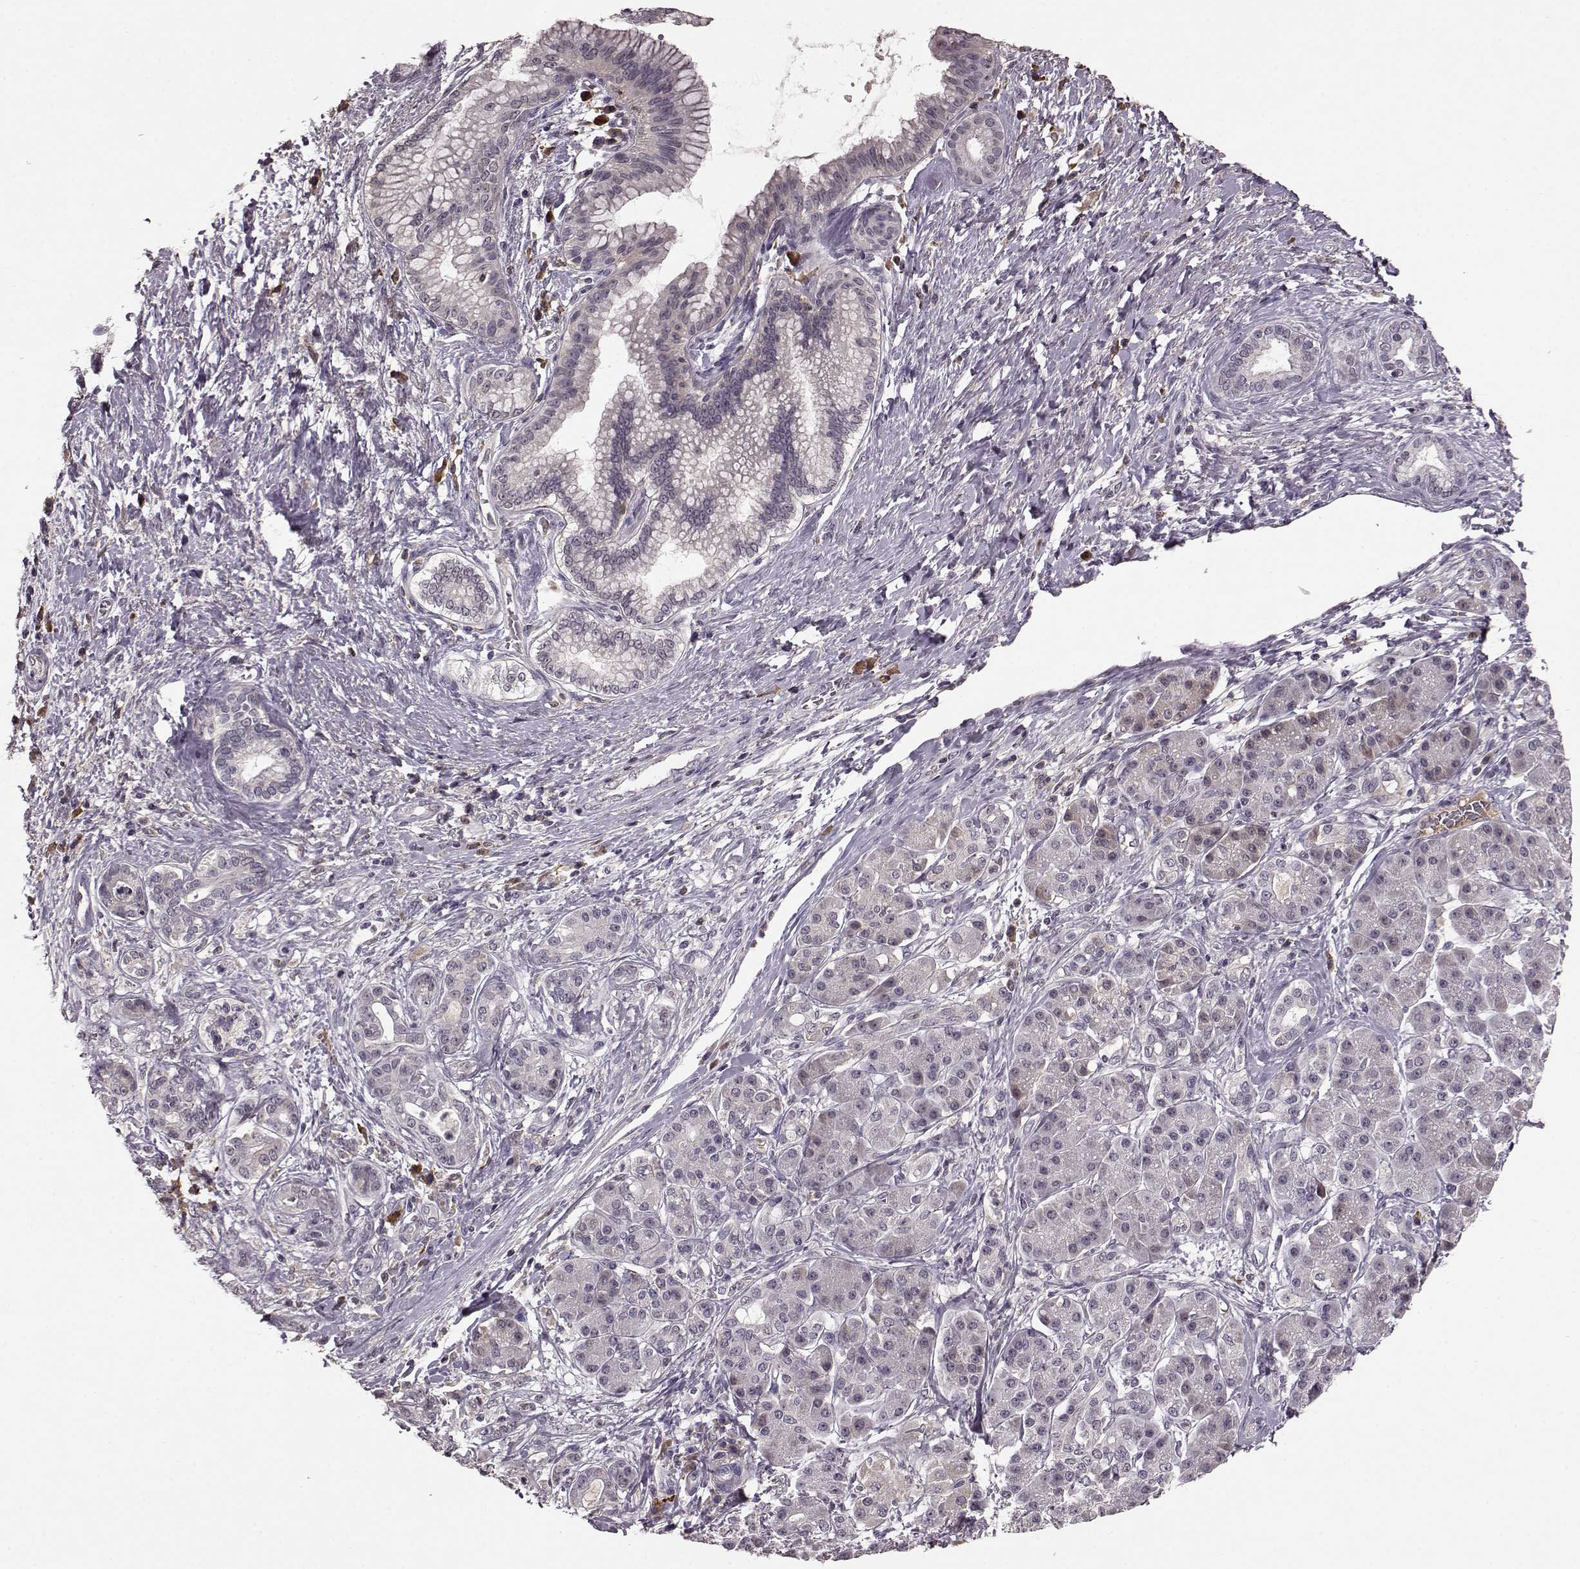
{"staining": {"intensity": "negative", "quantity": "none", "location": "none"}, "tissue": "pancreatic cancer", "cell_type": "Tumor cells", "image_type": "cancer", "snomed": [{"axis": "morphology", "description": "Adenocarcinoma, NOS"}, {"axis": "topography", "description": "Pancreas"}], "caption": "High magnification brightfield microscopy of pancreatic cancer (adenocarcinoma) stained with DAB (brown) and counterstained with hematoxylin (blue): tumor cells show no significant expression.", "gene": "NRL", "patient": {"sex": "female", "age": 73}}